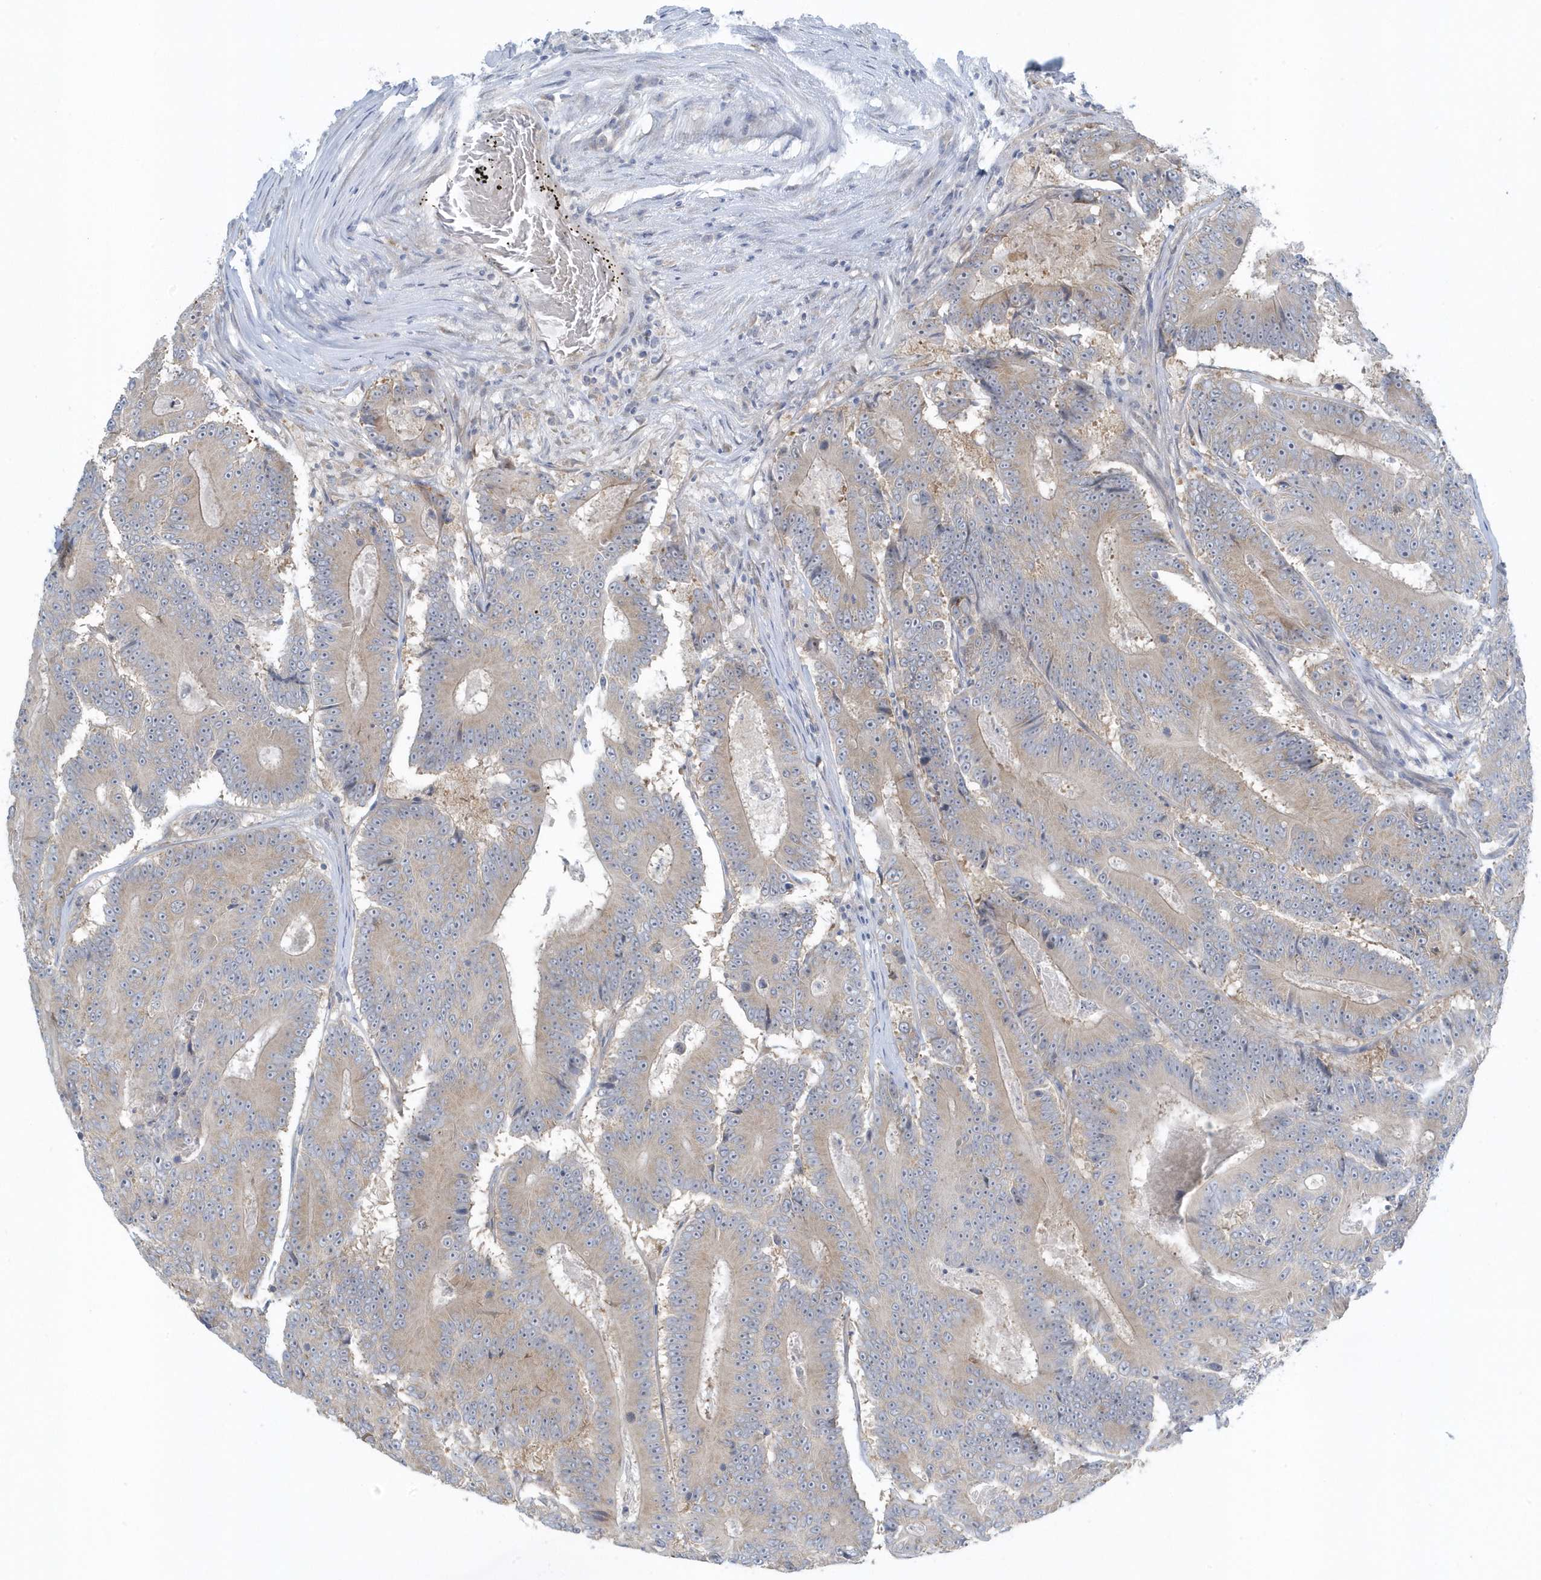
{"staining": {"intensity": "weak", "quantity": ">75%", "location": "cytoplasmic/membranous"}, "tissue": "colorectal cancer", "cell_type": "Tumor cells", "image_type": "cancer", "snomed": [{"axis": "morphology", "description": "Adenocarcinoma, NOS"}, {"axis": "topography", "description": "Colon"}], "caption": "Approximately >75% of tumor cells in human colorectal adenocarcinoma demonstrate weak cytoplasmic/membranous protein positivity as visualized by brown immunohistochemical staining.", "gene": "SCN3A", "patient": {"sex": "male", "age": 83}}